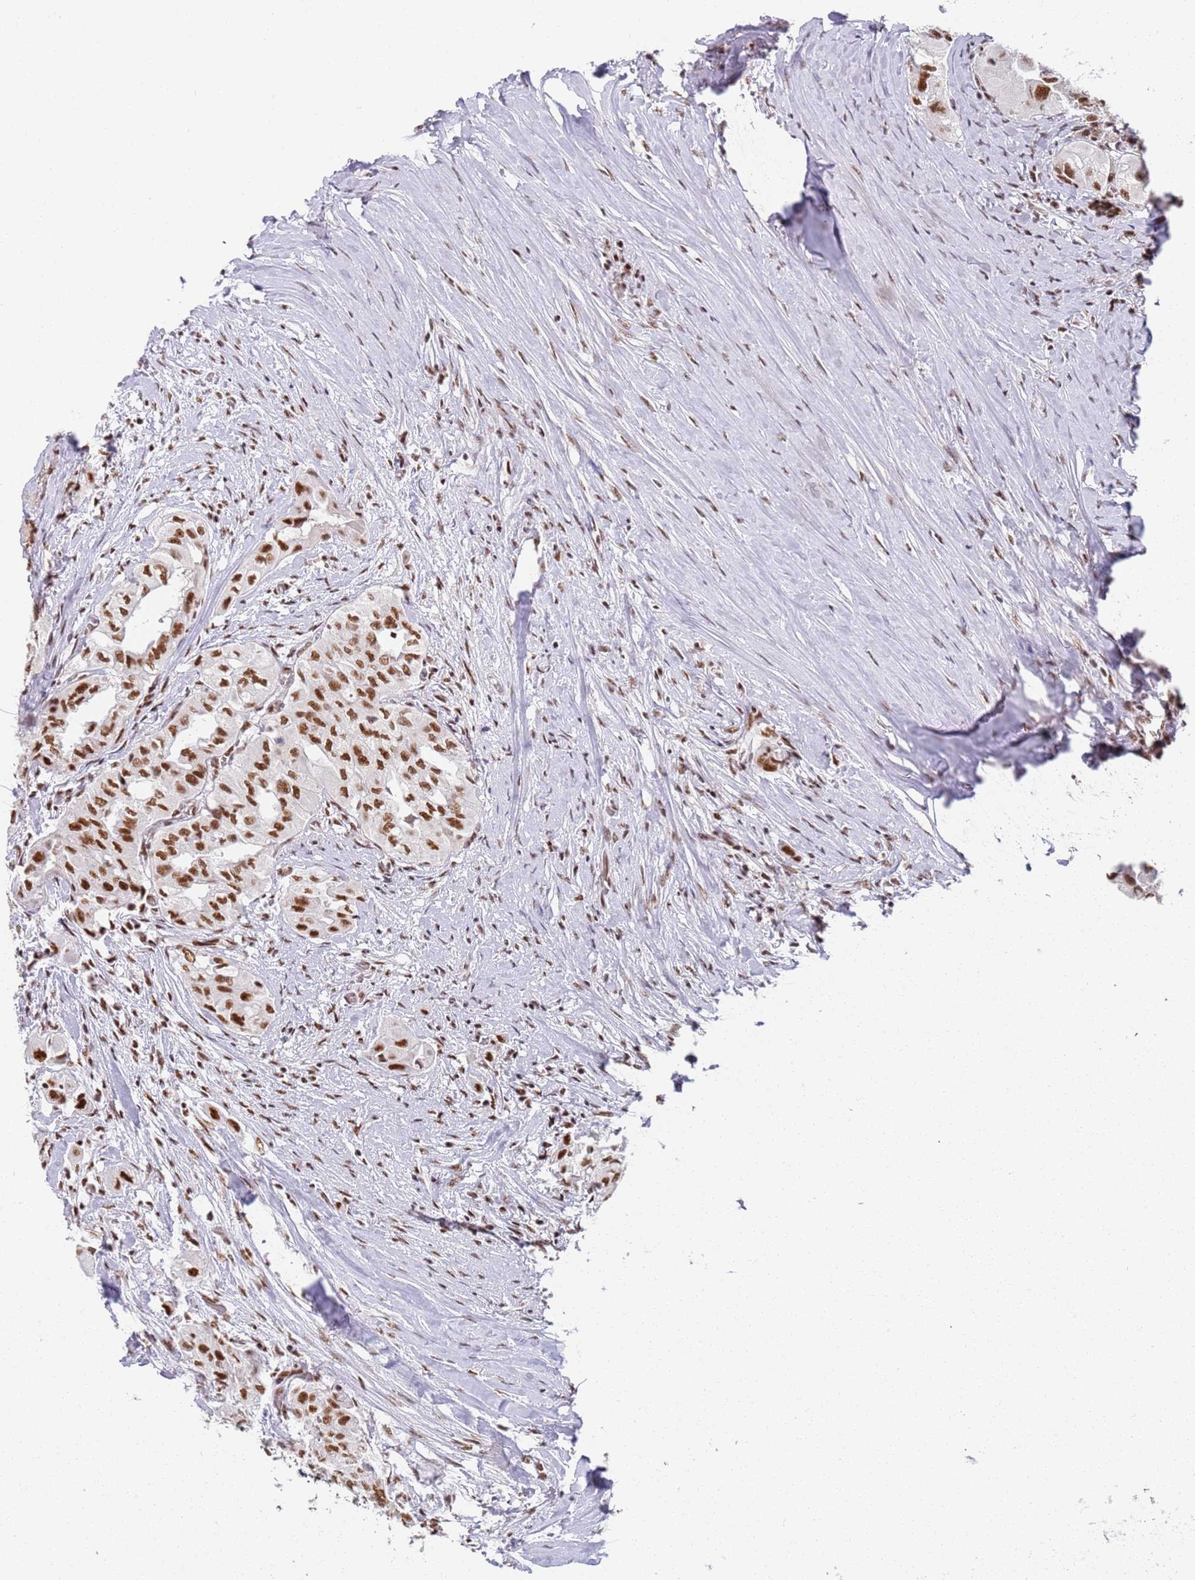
{"staining": {"intensity": "strong", "quantity": ">75%", "location": "nuclear"}, "tissue": "thyroid cancer", "cell_type": "Tumor cells", "image_type": "cancer", "snomed": [{"axis": "morphology", "description": "Papillary adenocarcinoma, NOS"}, {"axis": "topography", "description": "Thyroid gland"}], "caption": "Immunohistochemical staining of papillary adenocarcinoma (thyroid) demonstrates strong nuclear protein expression in approximately >75% of tumor cells.", "gene": "AKAP8L", "patient": {"sex": "female", "age": 59}}